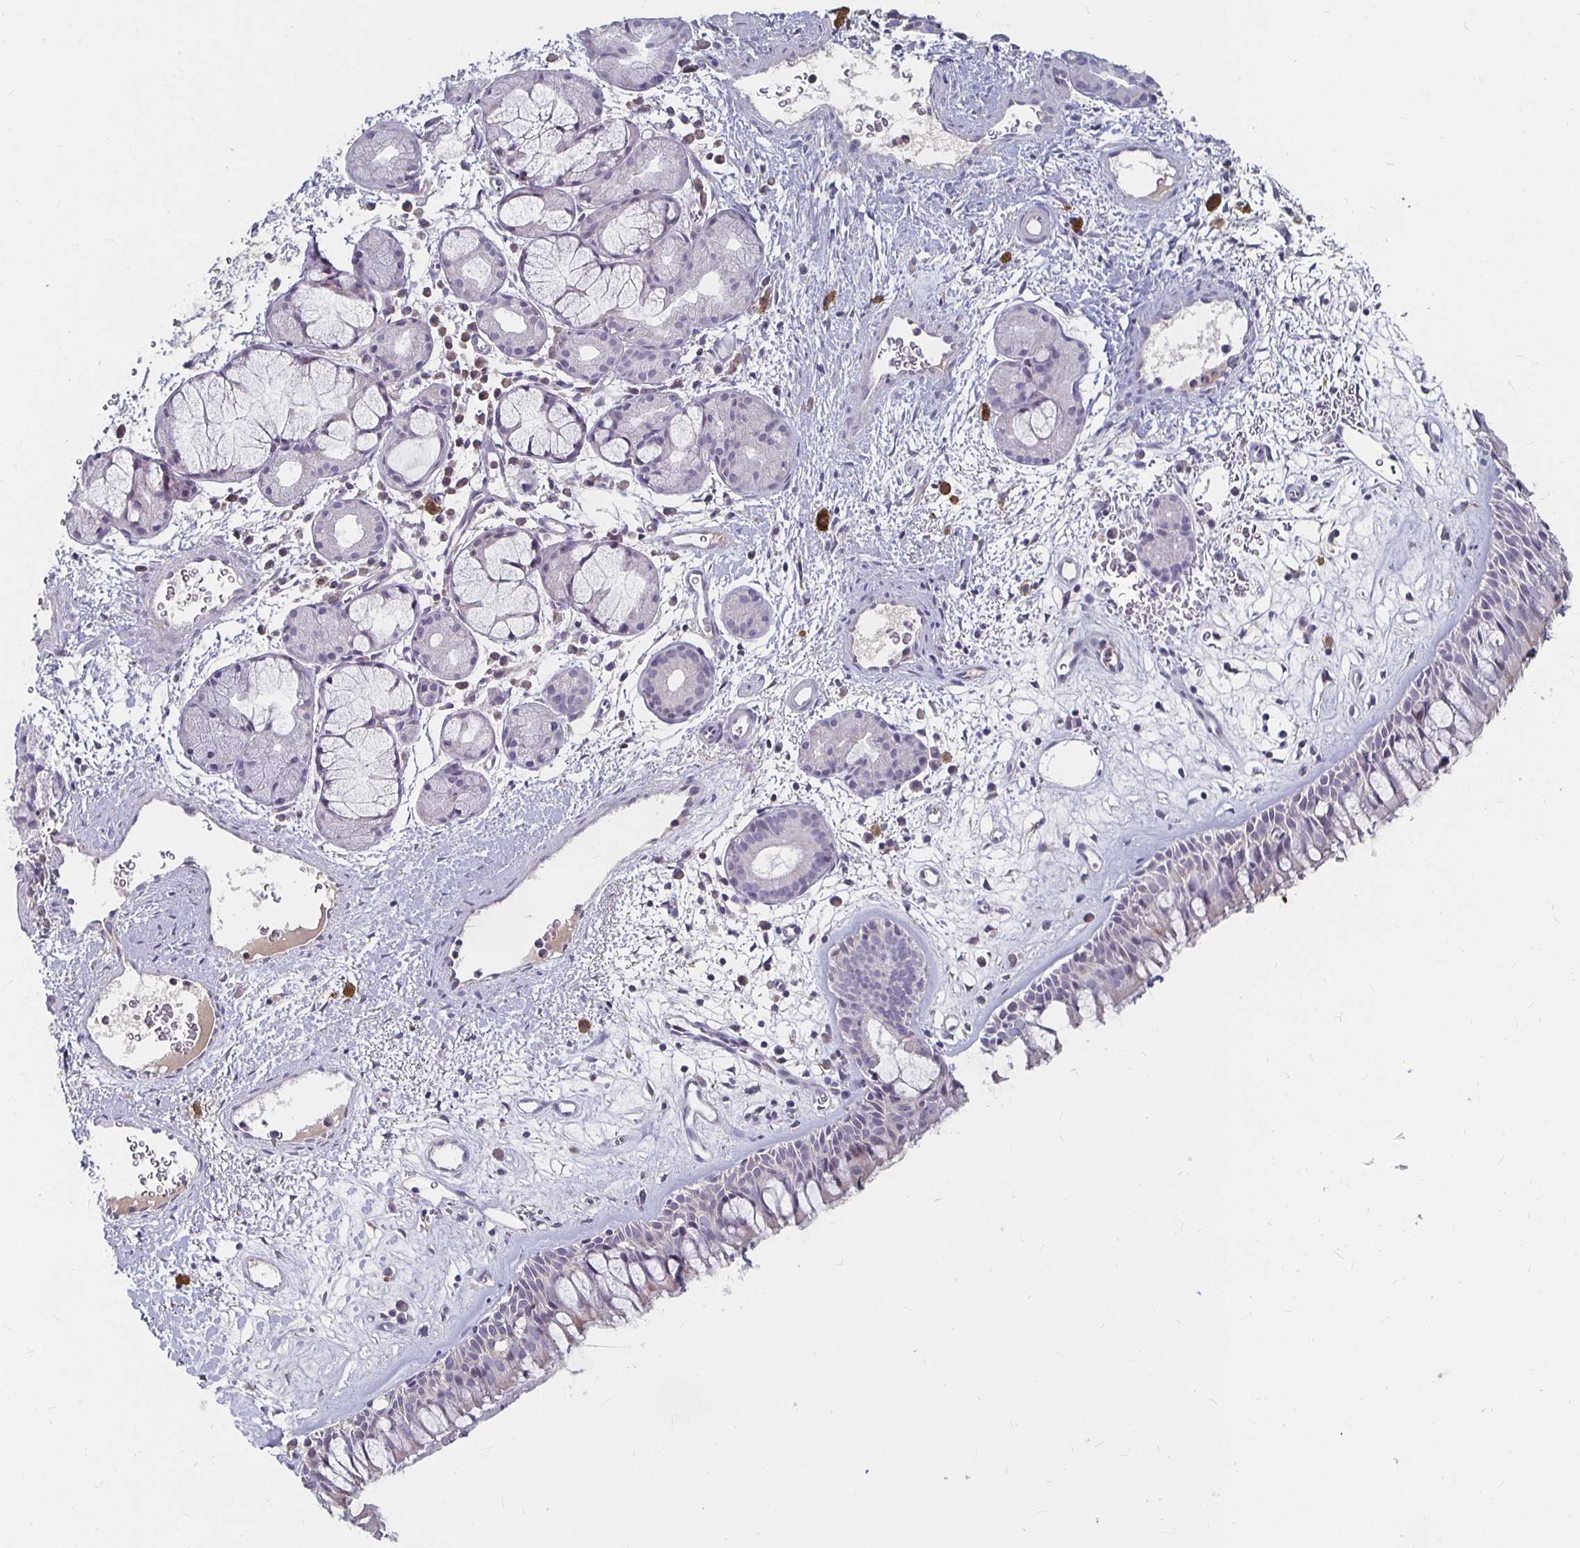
{"staining": {"intensity": "negative", "quantity": "none", "location": "none"}, "tissue": "nasopharynx", "cell_type": "Respiratory epithelial cells", "image_type": "normal", "snomed": [{"axis": "morphology", "description": "Normal tissue, NOS"}, {"axis": "topography", "description": "Nasopharynx"}], "caption": "High power microscopy image of an immunohistochemistry (IHC) micrograph of normal nasopharynx, revealing no significant positivity in respiratory epithelial cells.", "gene": "RNF144B", "patient": {"sex": "male", "age": 65}}